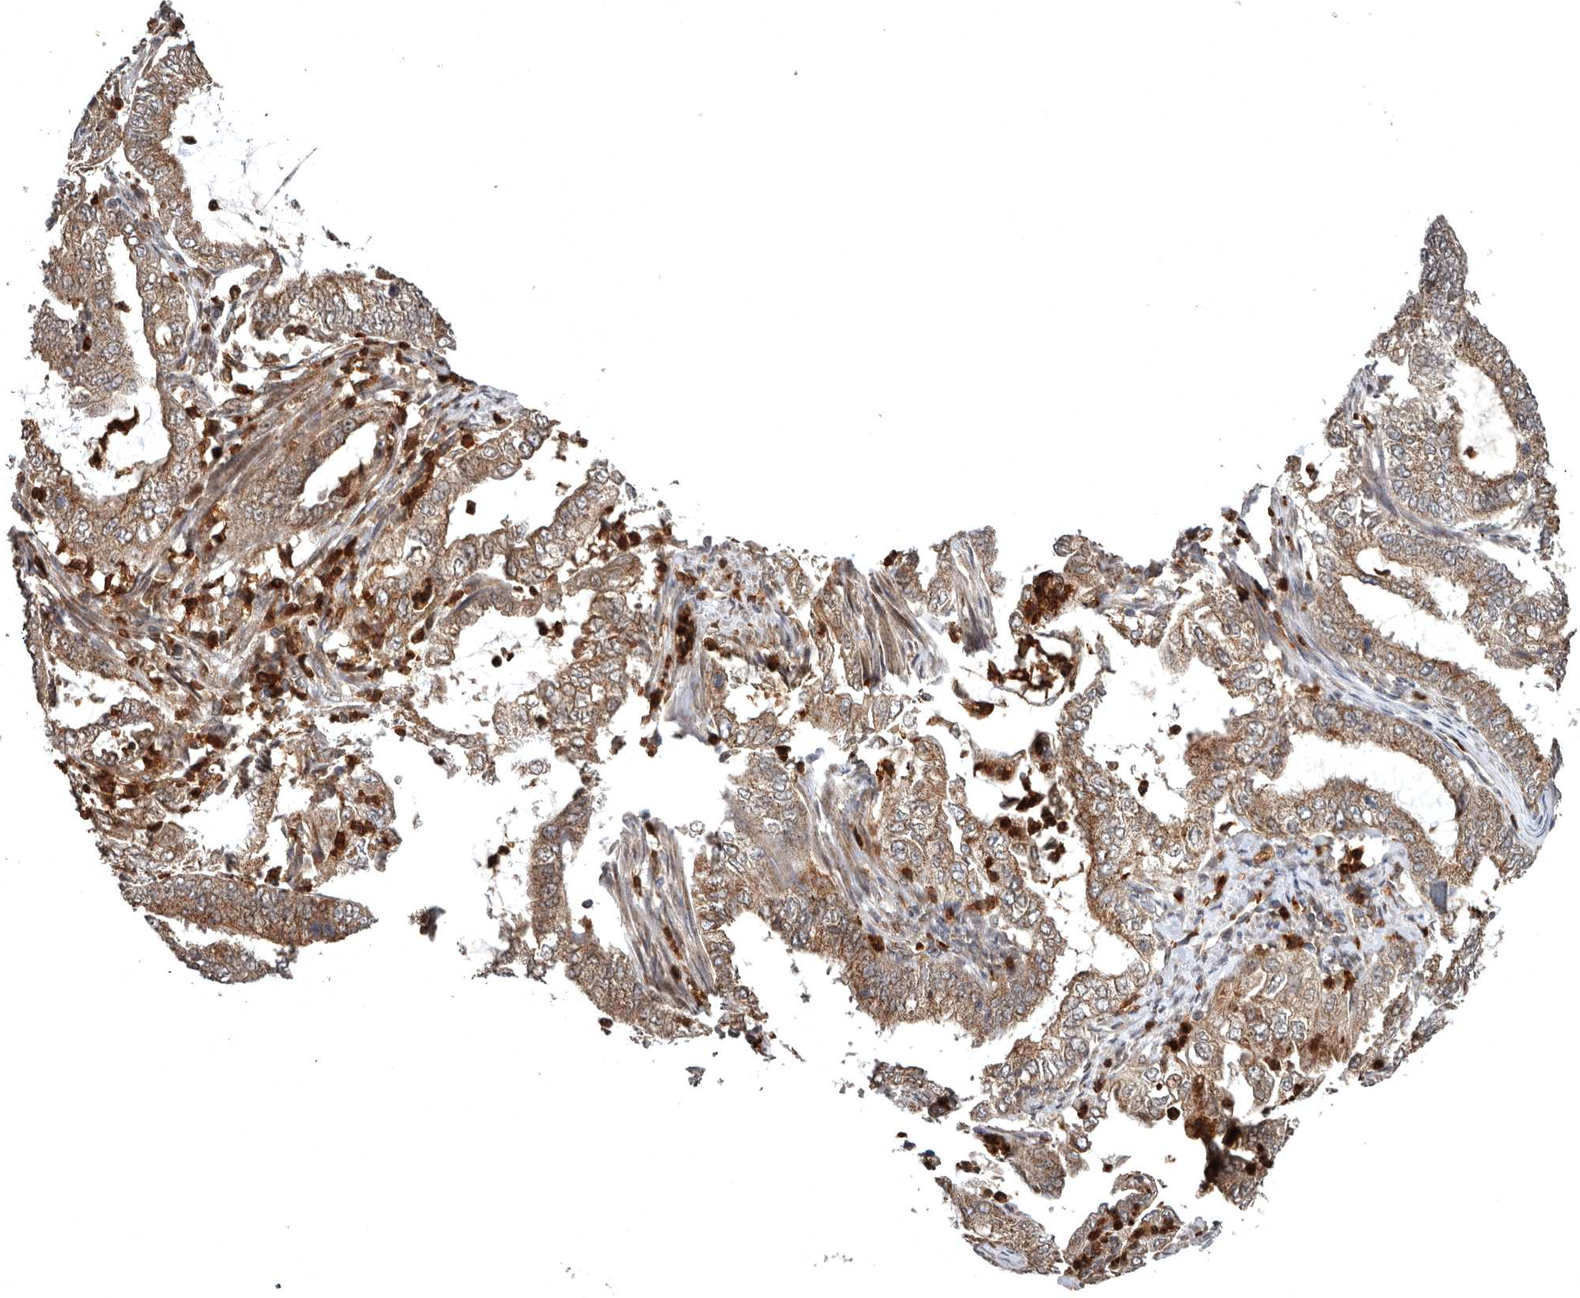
{"staining": {"intensity": "moderate", "quantity": ">75%", "location": "cytoplasmic/membranous"}, "tissue": "endometrial cancer", "cell_type": "Tumor cells", "image_type": "cancer", "snomed": [{"axis": "morphology", "description": "Adenocarcinoma, NOS"}, {"axis": "topography", "description": "Endometrium"}], "caption": "A brown stain labels moderate cytoplasmic/membranous positivity of a protein in human endometrial cancer tumor cells.", "gene": "FGFR4", "patient": {"sex": "female", "age": 49}}